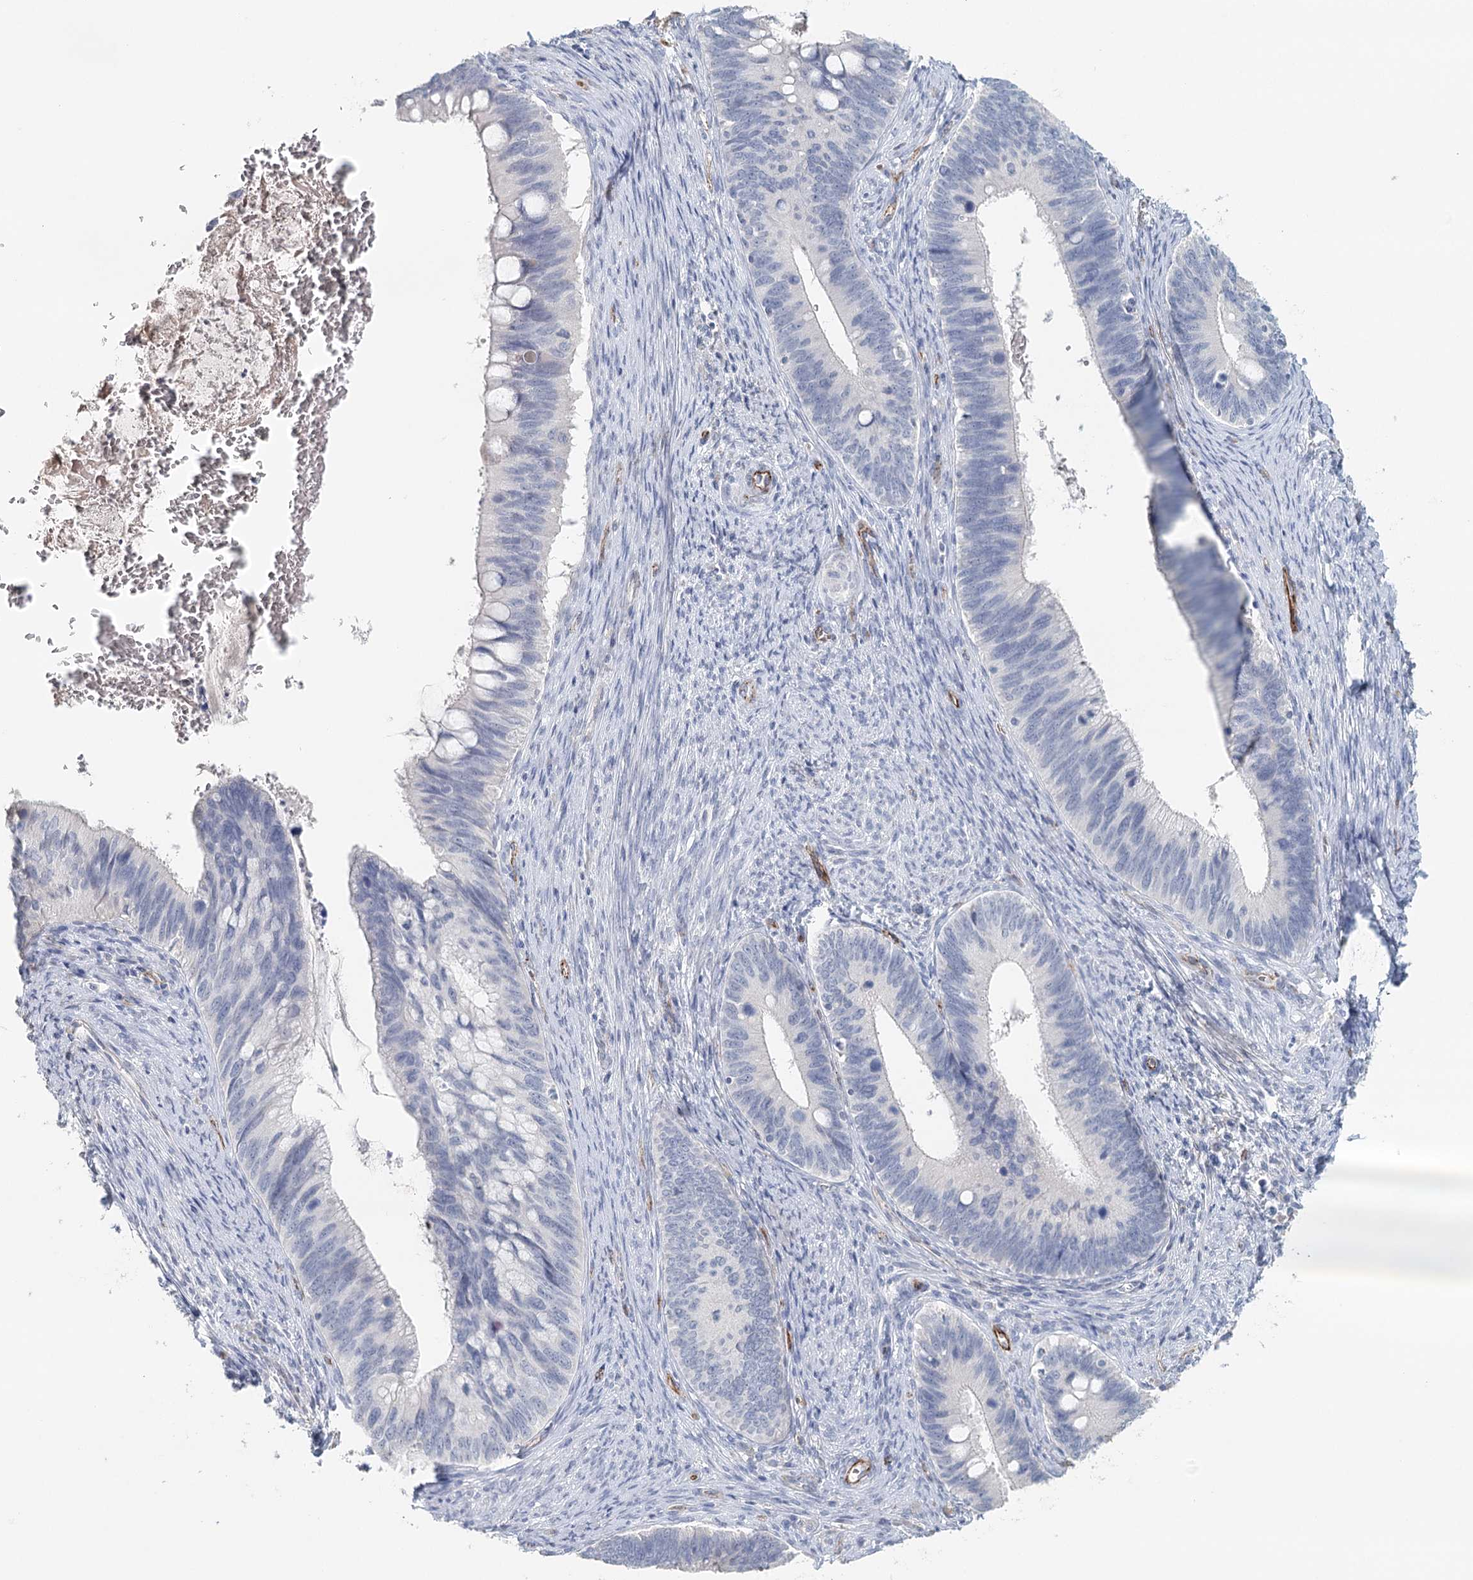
{"staining": {"intensity": "negative", "quantity": "none", "location": "none"}, "tissue": "cervical cancer", "cell_type": "Tumor cells", "image_type": "cancer", "snomed": [{"axis": "morphology", "description": "Adenocarcinoma, NOS"}, {"axis": "topography", "description": "Cervix"}], "caption": "Immunohistochemistry (IHC) of adenocarcinoma (cervical) shows no staining in tumor cells. (DAB IHC, high magnification).", "gene": "SYNPO", "patient": {"sex": "female", "age": 42}}